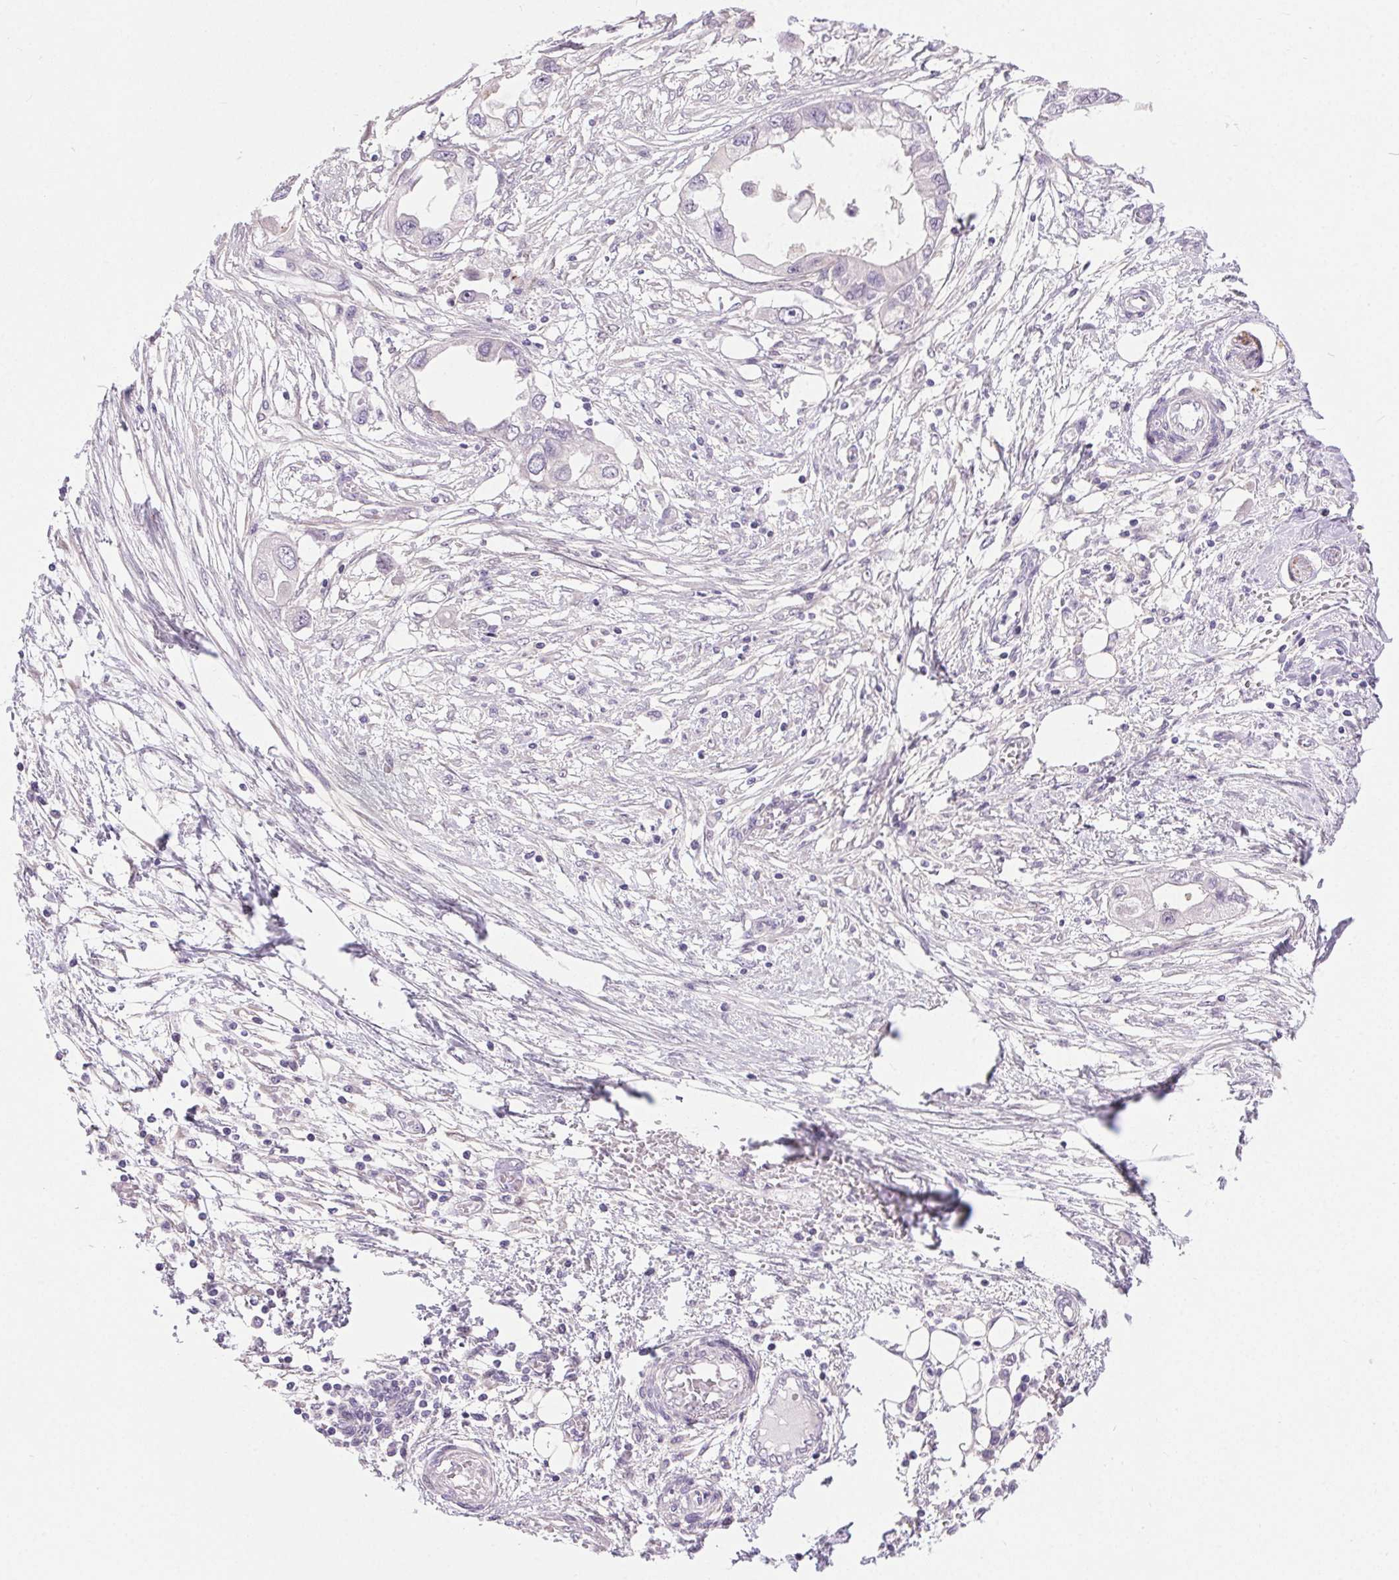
{"staining": {"intensity": "negative", "quantity": "none", "location": "none"}, "tissue": "endometrial cancer", "cell_type": "Tumor cells", "image_type": "cancer", "snomed": [{"axis": "morphology", "description": "Adenocarcinoma, NOS"}, {"axis": "morphology", "description": "Adenocarcinoma, metastatic, NOS"}, {"axis": "topography", "description": "Adipose tissue"}, {"axis": "topography", "description": "Endometrium"}], "caption": "IHC of endometrial metastatic adenocarcinoma demonstrates no staining in tumor cells.", "gene": "SYT11", "patient": {"sex": "female", "age": 67}}